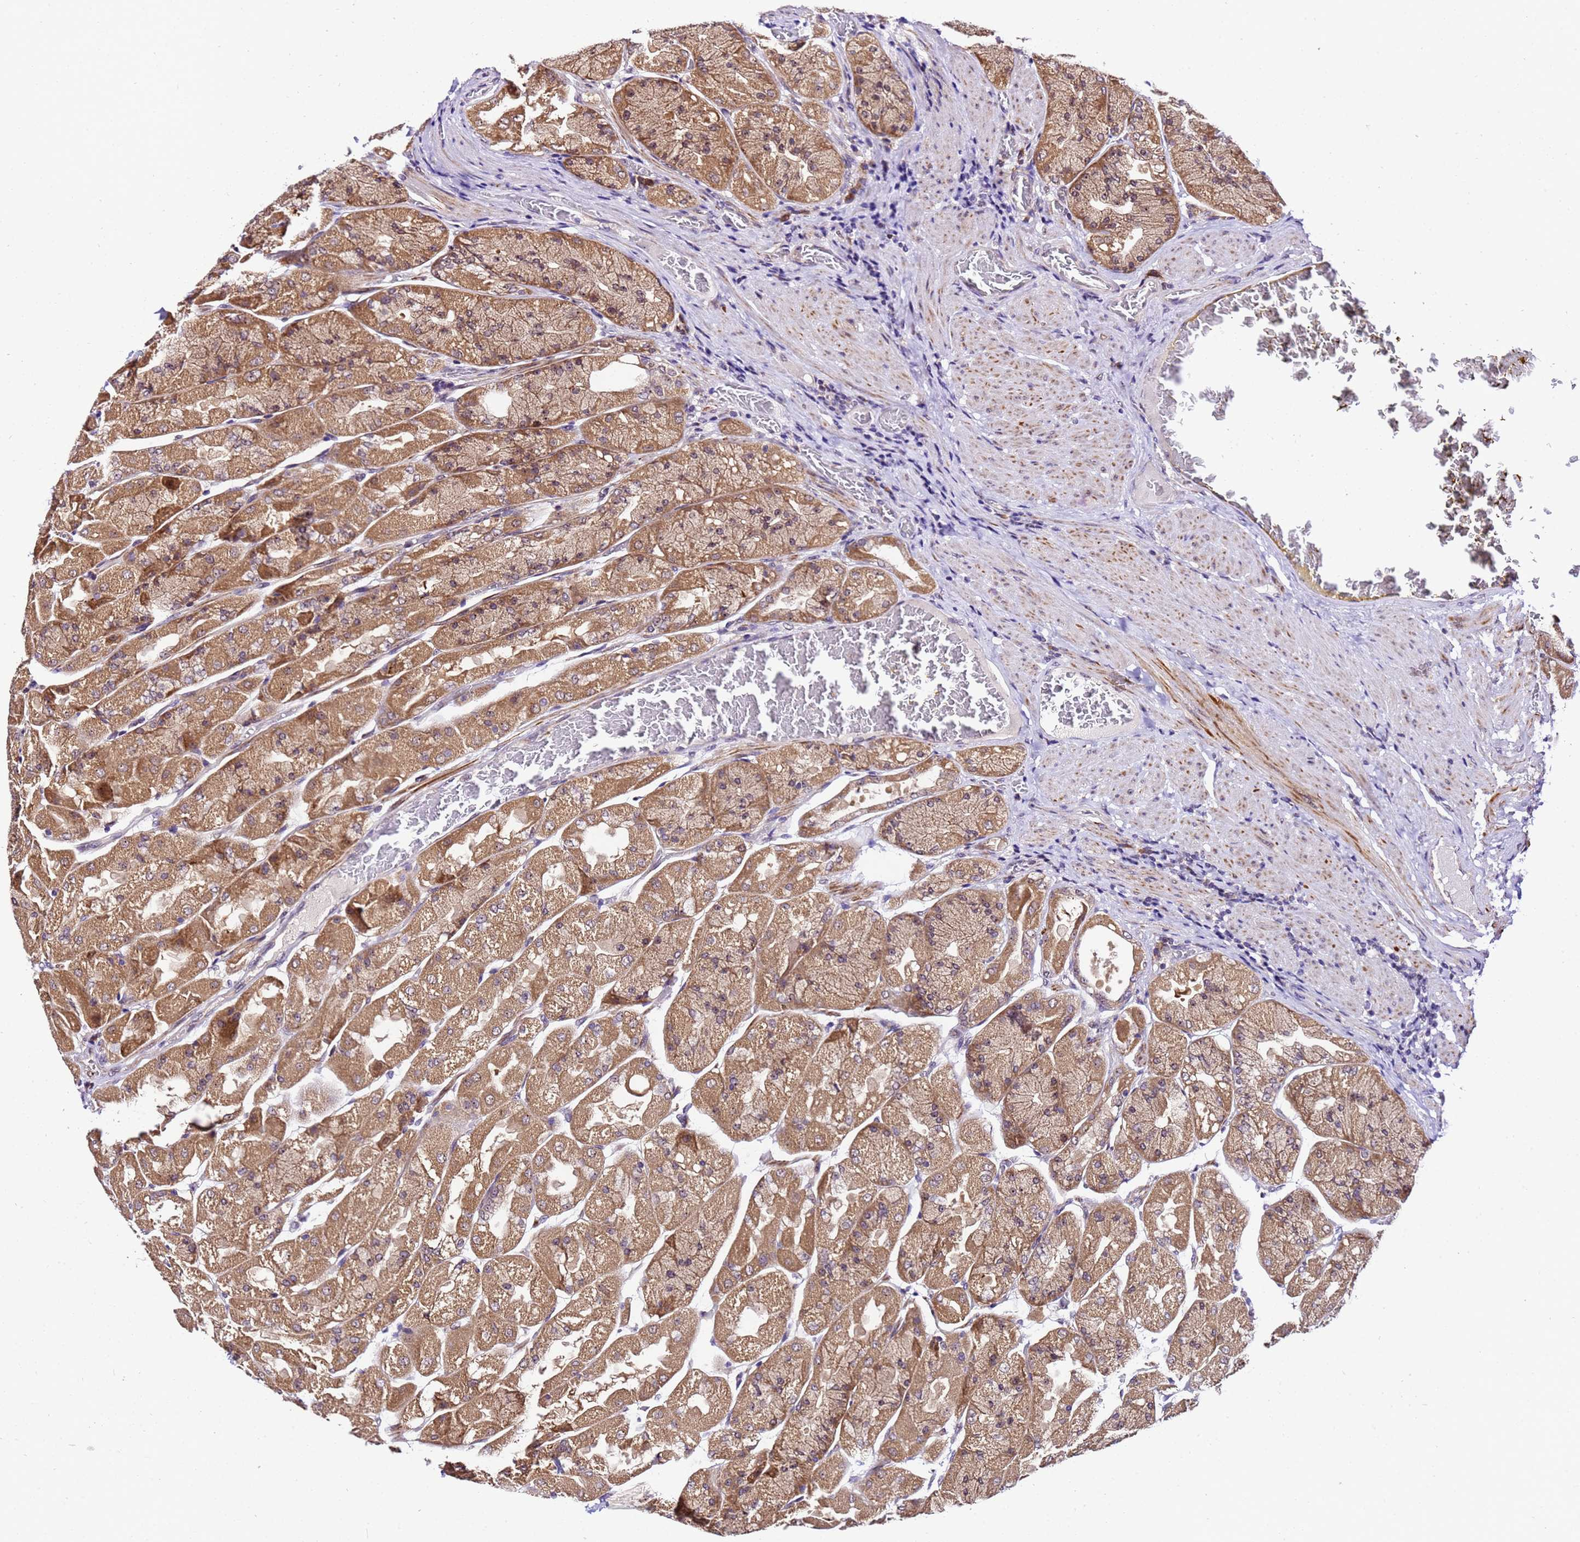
{"staining": {"intensity": "moderate", "quantity": ">75%", "location": "cytoplasmic/membranous,nuclear"}, "tissue": "stomach", "cell_type": "Glandular cells", "image_type": "normal", "snomed": [{"axis": "morphology", "description": "Normal tissue, NOS"}, {"axis": "topography", "description": "Stomach"}], "caption": "Brown immunohistochemical staining in unremarkable human stomach reveals moderate cytoplasmic/membranous,nuclear expression in approximately >75% of glandular cells. The protein of interest is shown in brown color, while the nuclei are stained blue.", "gene": "SLX4IP", "patient": {"sex": "female", "age": 61}}